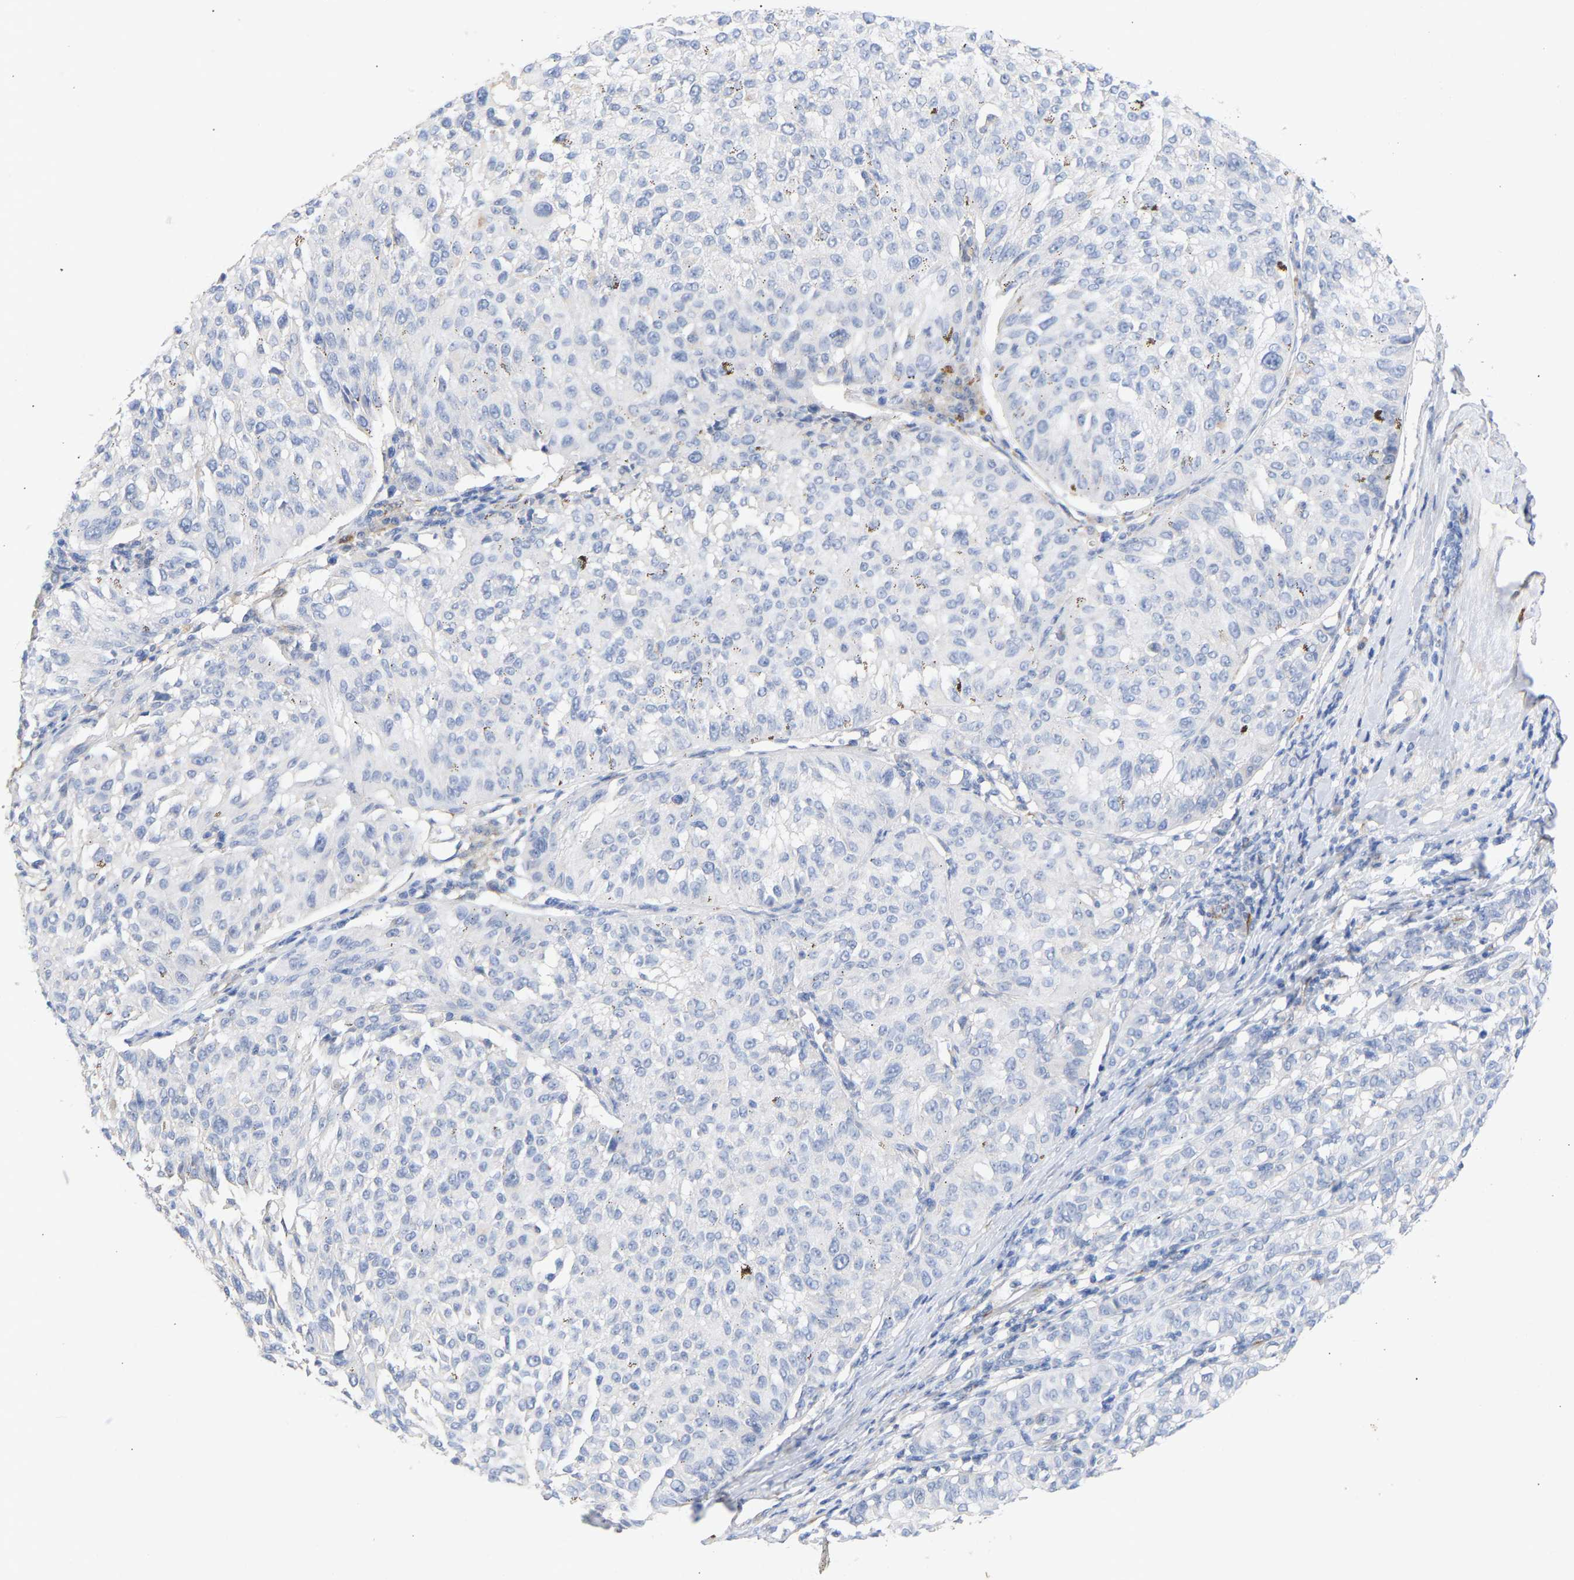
{"staining": {"intensity": "negative", "quantity": "none", "location": "none"}, "tissue": "melanoma", "cell_type": "Tumor cells", "image_type": "cancer", "snomed": [{"axis": "morphology", "description": "Malignant melanoma, NOS"}, {"axis": "topography", "description": "Skin"}], "caption": "There is no significant positivity in tumor cells of melanoma.", "gene": "SELENOM", "patient": {"sex": "female", "age": 72}}